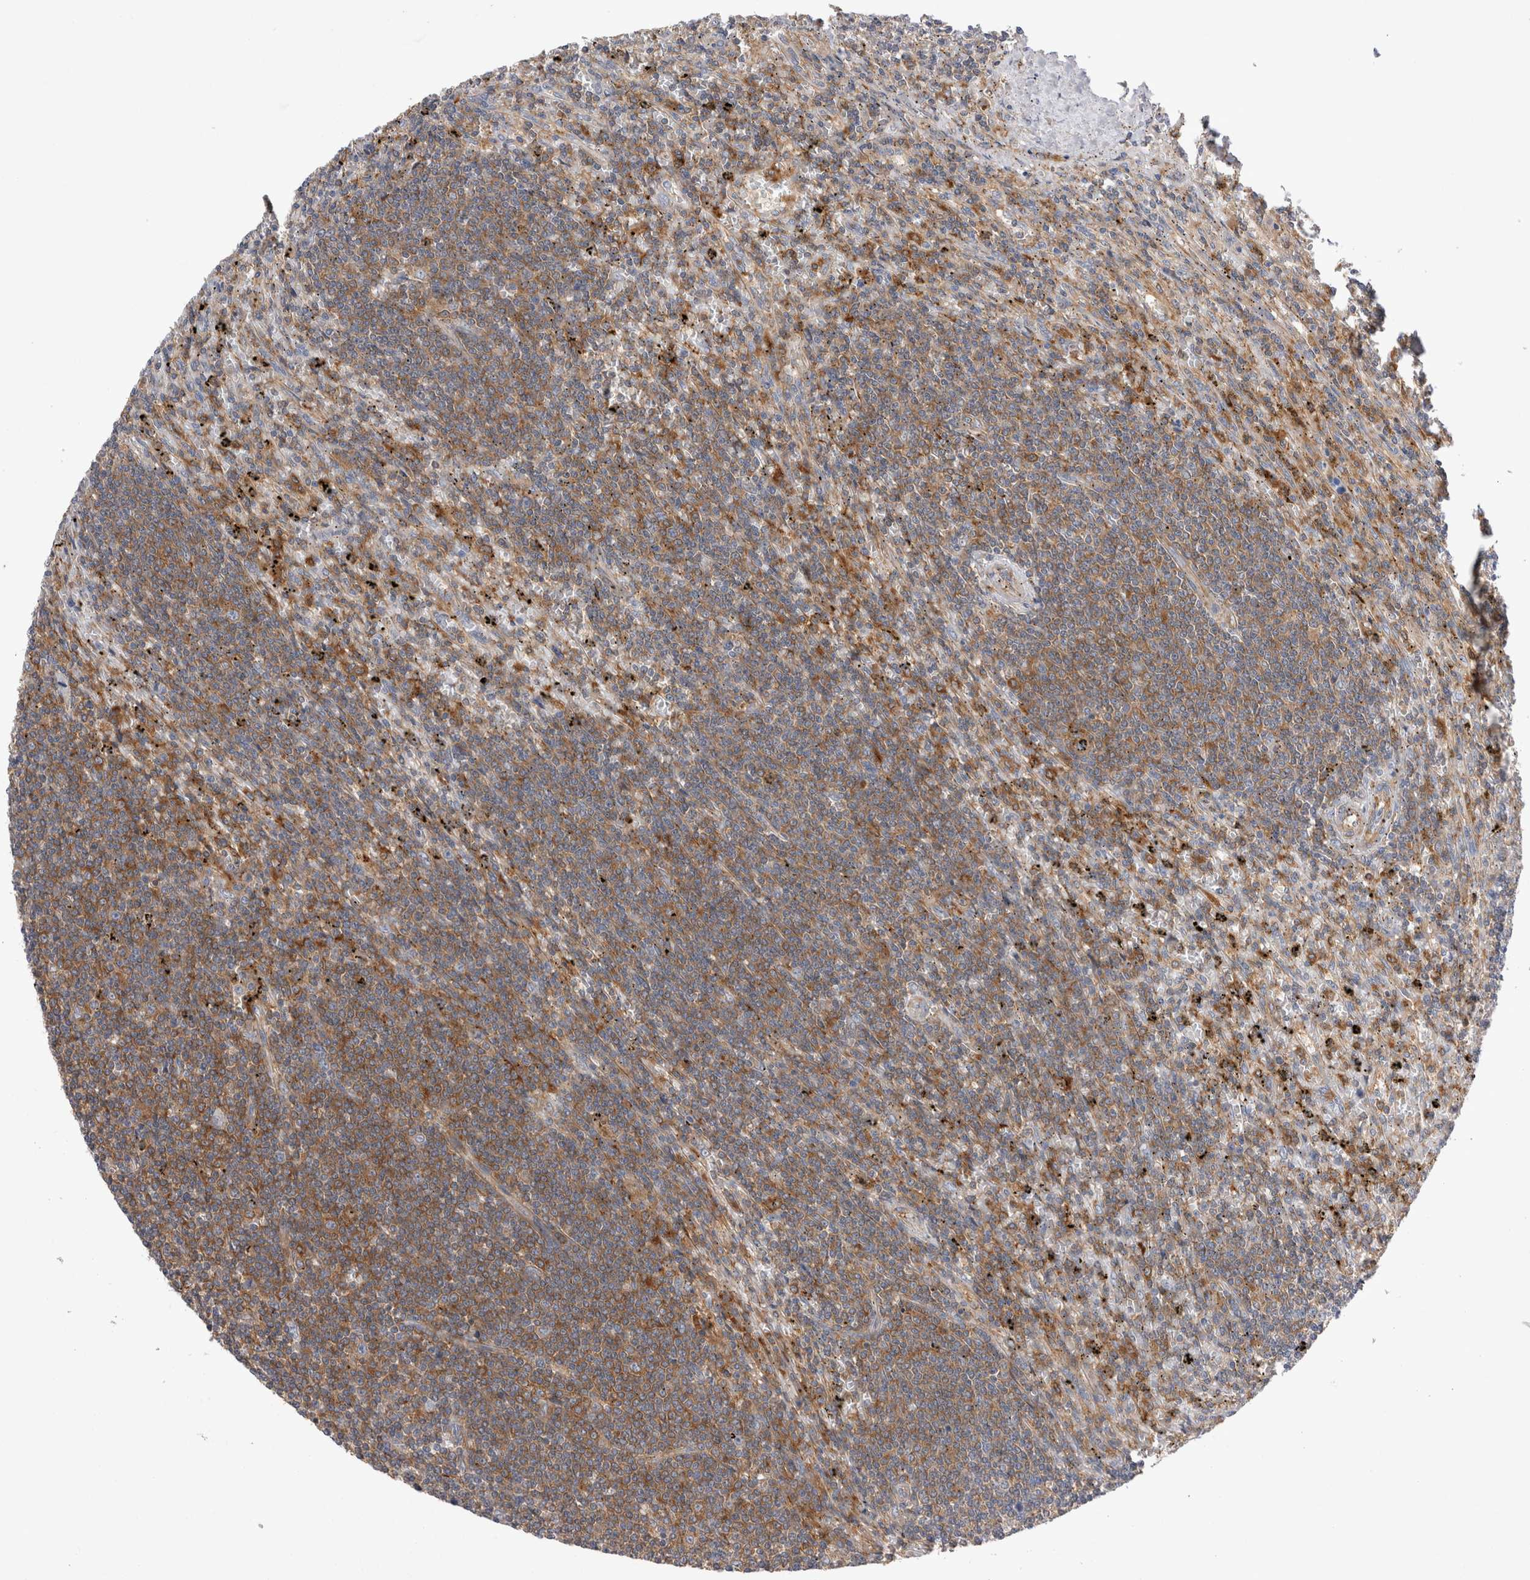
{"staining": {"intensity": "moderate", "quantity": ">75%", "location": "cytoplasmic/membranous"}, "tissue": "lymphoma", "cell_type": "Tumor cells", "image_type": "cancer", "snomed": [{"axis": "morphology", "description": "Malignant lymphoma, non-Hodgkin's type, Low grade"}, {"axis": "topography", "description": "Spleen"}], "caption": "The photomicrograph exhibits immunohistochemical staining of malignant lymphoma, non-Hodgkin's type (low-grade). There is moderate cytoplasmic/membranous positivity is appreciated in about >75% of tumor cells. (Stains: DAB (3,3'-diaminobenzidine) in brown, nuclei in blue, Microscopy: brightfield microscopy at high magnification).", "gene": "RAB11FIP1", "patient": {"sex": "male", "age": 76}}